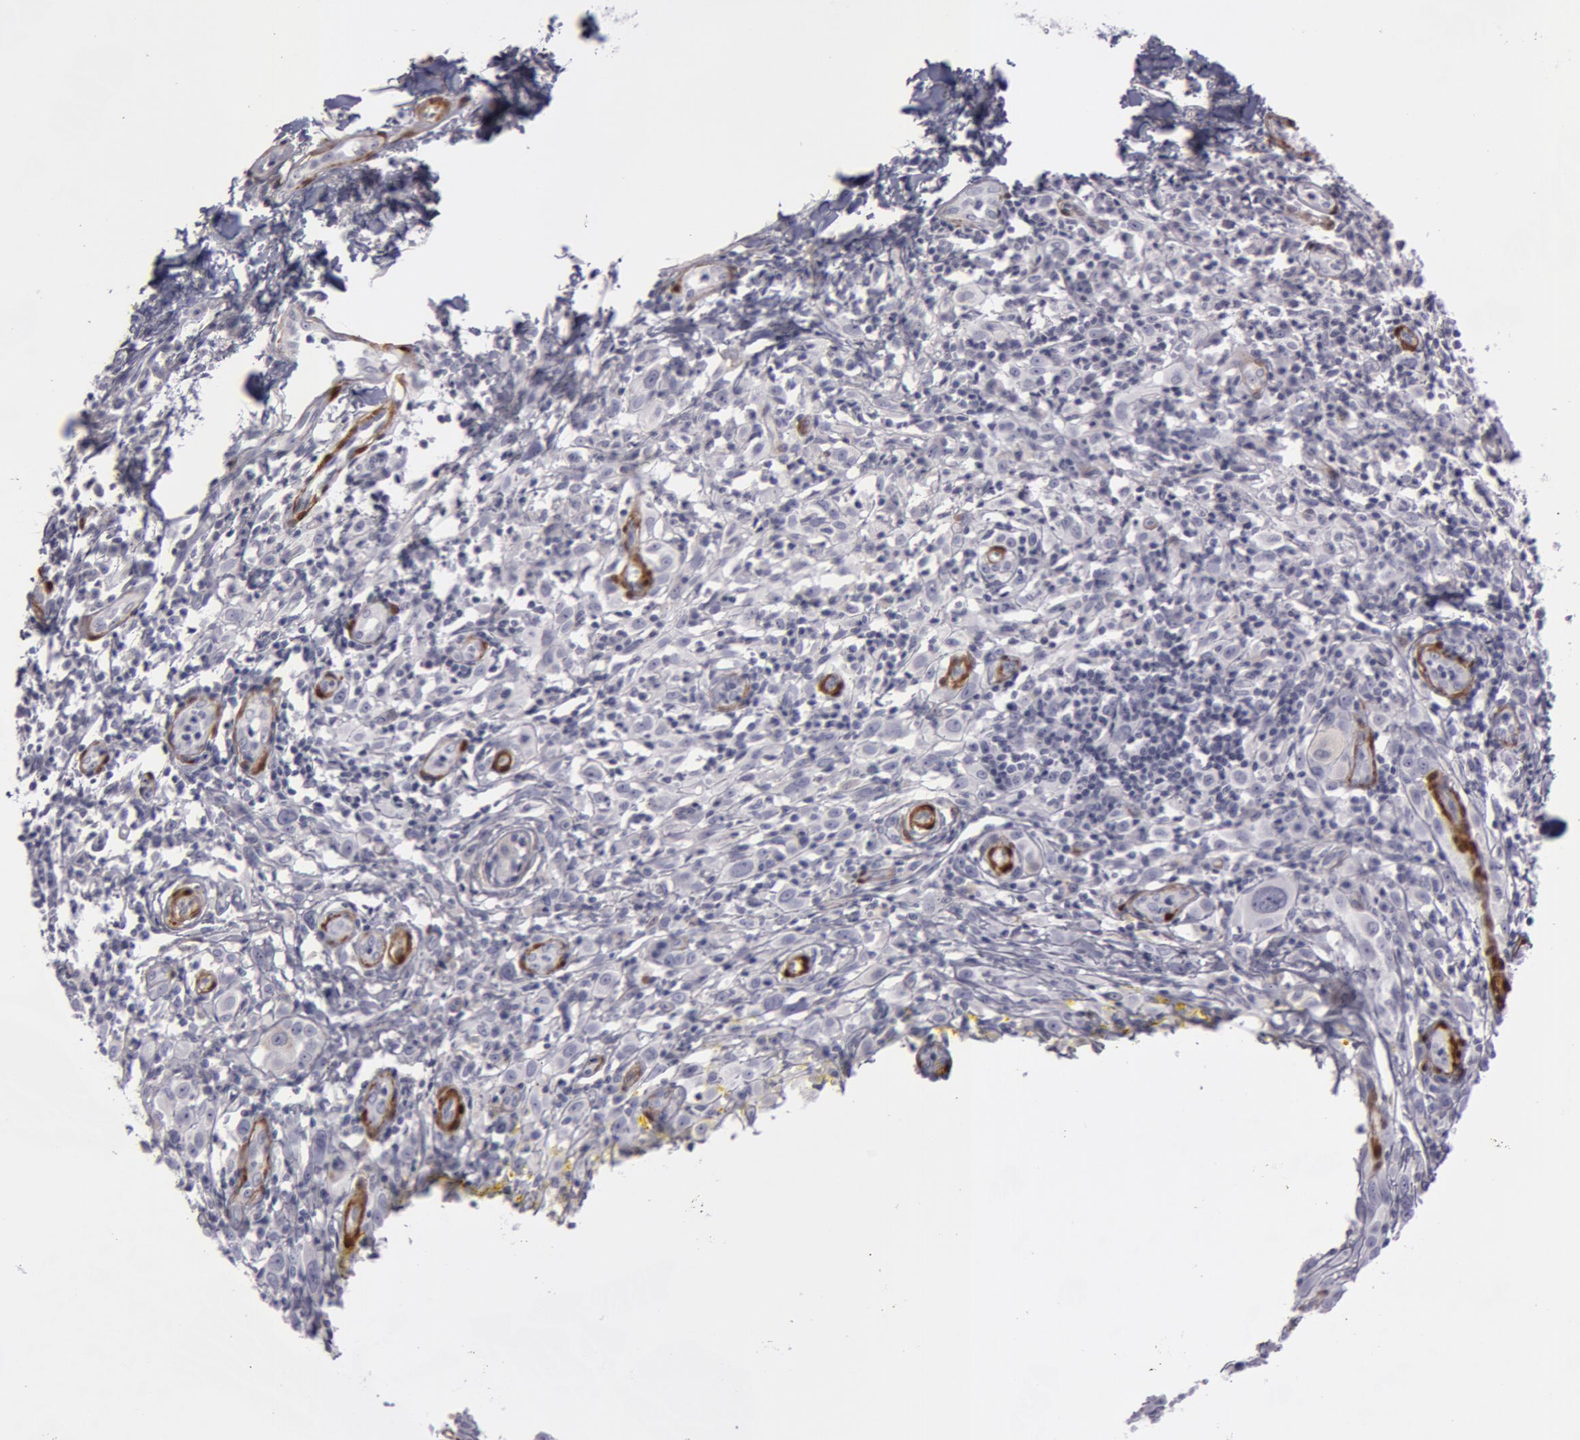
{"staining": {"intensity": "negative", "quantity": "none", "location": "none"}, "tissue": "melanoma", "cell_type": "Tumor cells", "image_type": "cancer", "snomed": [{"axis": "morphology", "description": "Malignant melanoma, NOS"}, {"axis": "topography", "description": "Skin"}], "caption": "IHC image of neoplastic tissue: human melanoma stained with DAB demonstrates no significant protein expression in tumor cells. (DAB IHC with hematoxylin counter stain).", "gene": "TAGLN", "patient": {"sex": "female", "age": 52}}